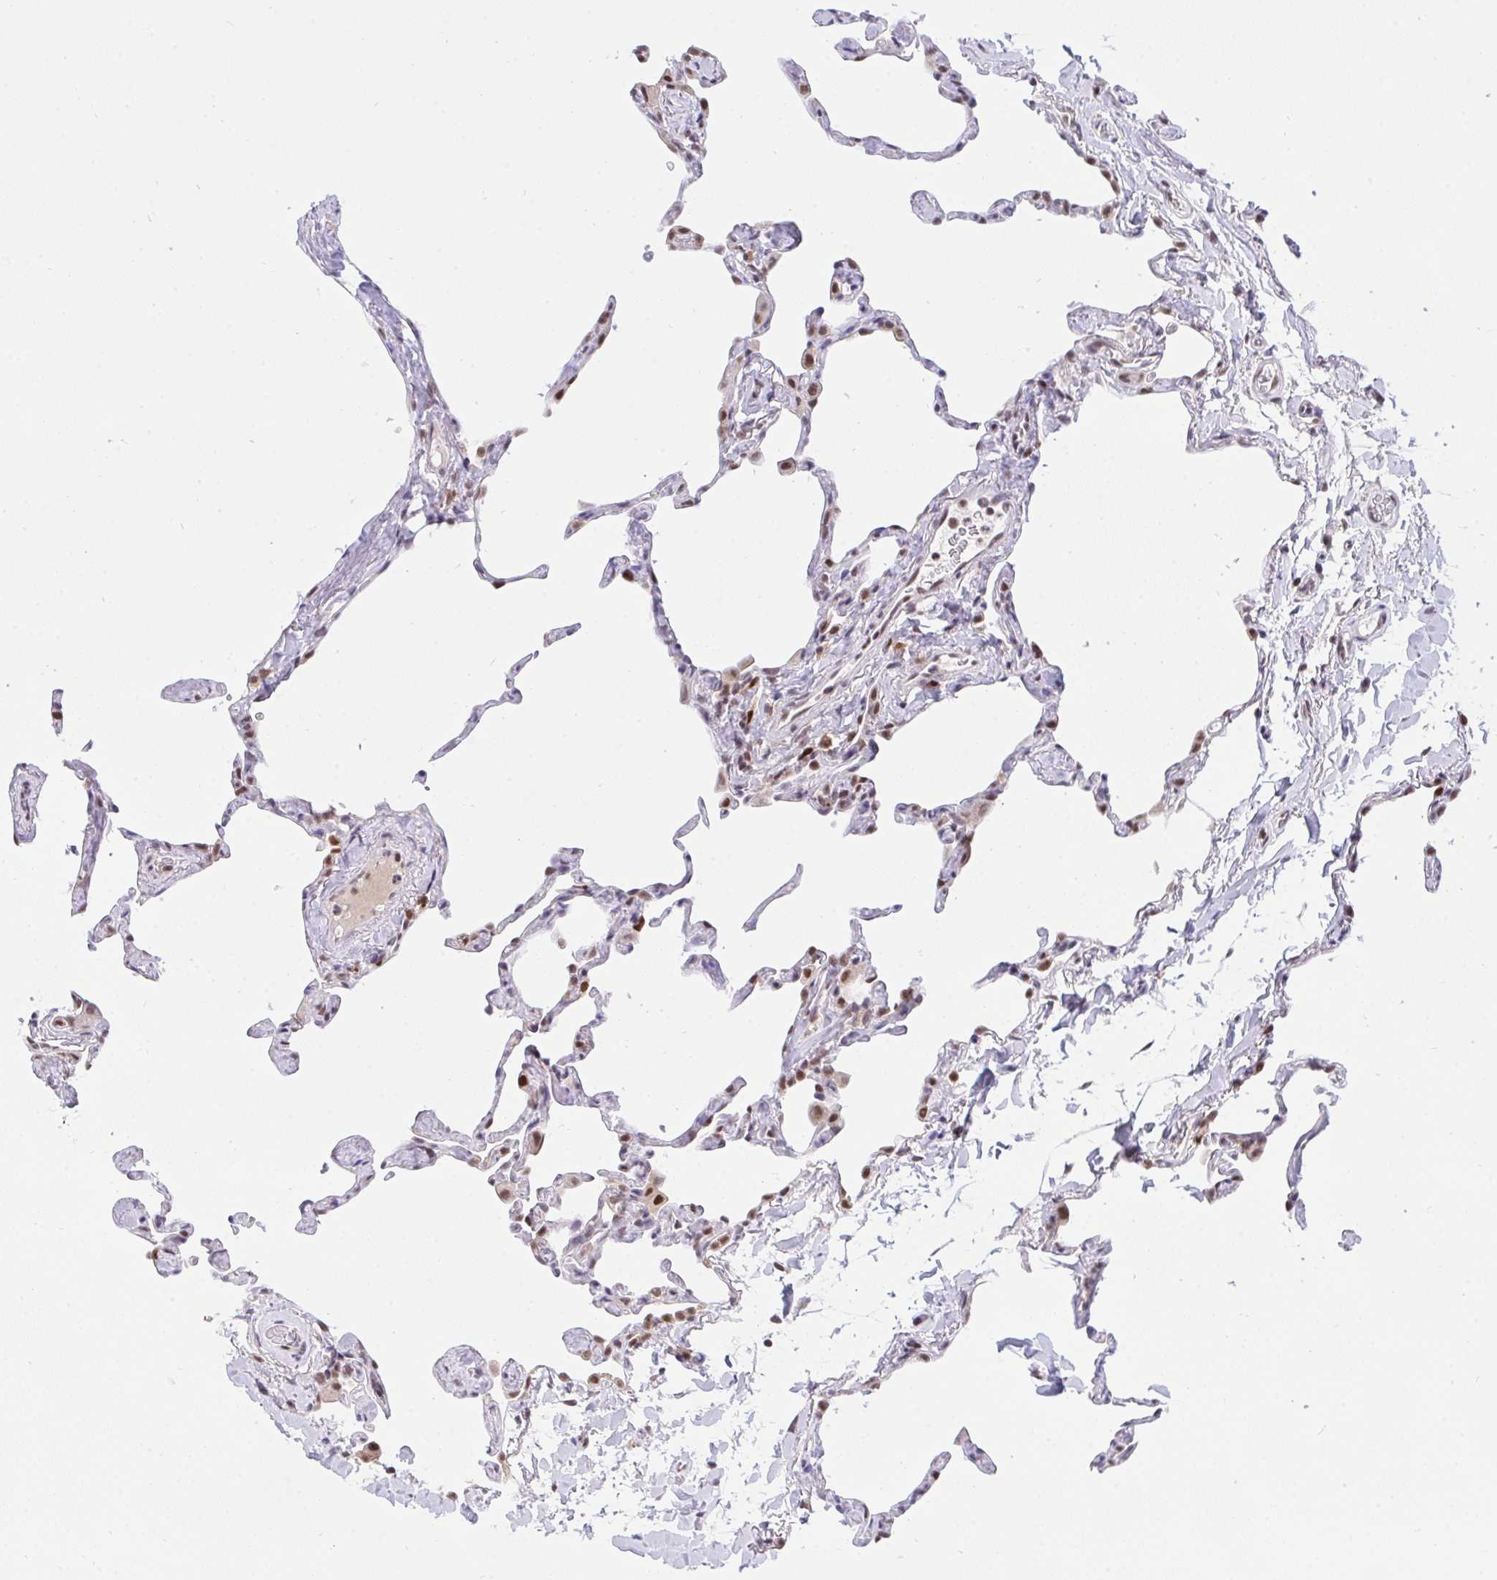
{"staining": {"intensity": "moderate", "quantity": "25%-75%", "location": "nuclear"}, "tissue": "lung", "cell_type": "Alveolar cells", "image_type": "normal", "snomed": [{"axis": "morphology", "description": "Normal tissue, NOS"}, {"axis": "topography", "description": "Lung"}], "caption": "A photomicrograph of human lung stained for a protein reveals moderate nuclear brown staining in alveolar cells.", "gene": "RFC4", "patient": {"sex": "male", "age": 65}}